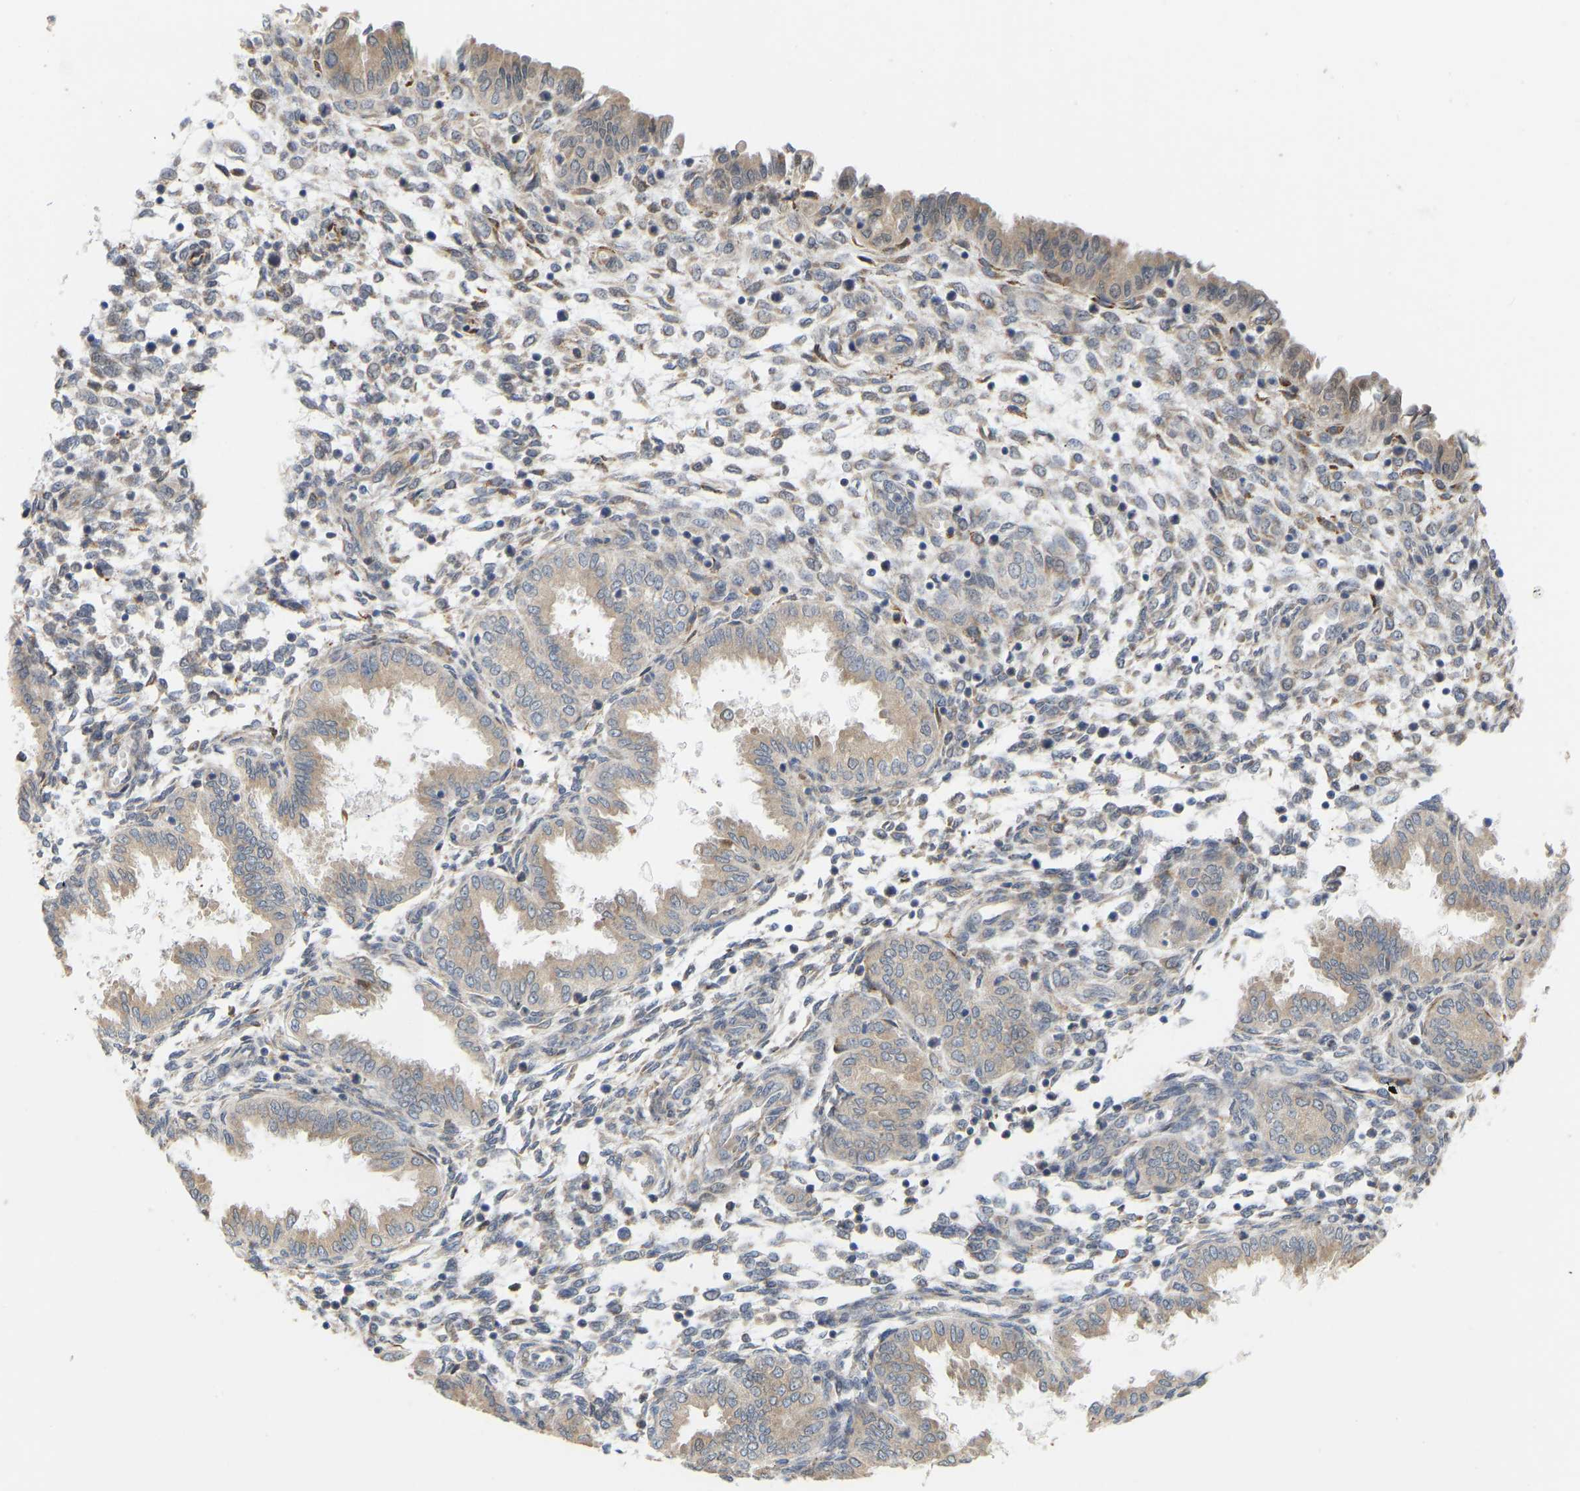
{"staining": {"intensity": "weak", "quantity": "25%-75%", "location": "cytoplasmic/membranous"}, "tissue": "endometrium", "cell_type": "Cells in endometrial stroma", "image_type": "normal", "snomed": [{"axis": "morphology", "description": "Normal tissue, NOS"}, {"axis": "topography", "description": "Endometrium"}], "caption": "The histopathology image demonstrates a brown stain indicating the presence of a protein in the cytoplasmic/membranous of cells in endometrial stroma in endometrium. The staining is performed using DAB (3,3'-diaminobenzidine) brown chromogen to label protein expression. The nuclei are counter-stained blue using hematoxylin.", "gene": "BEND3", "patient": {"sex": "female", "age": 33}}